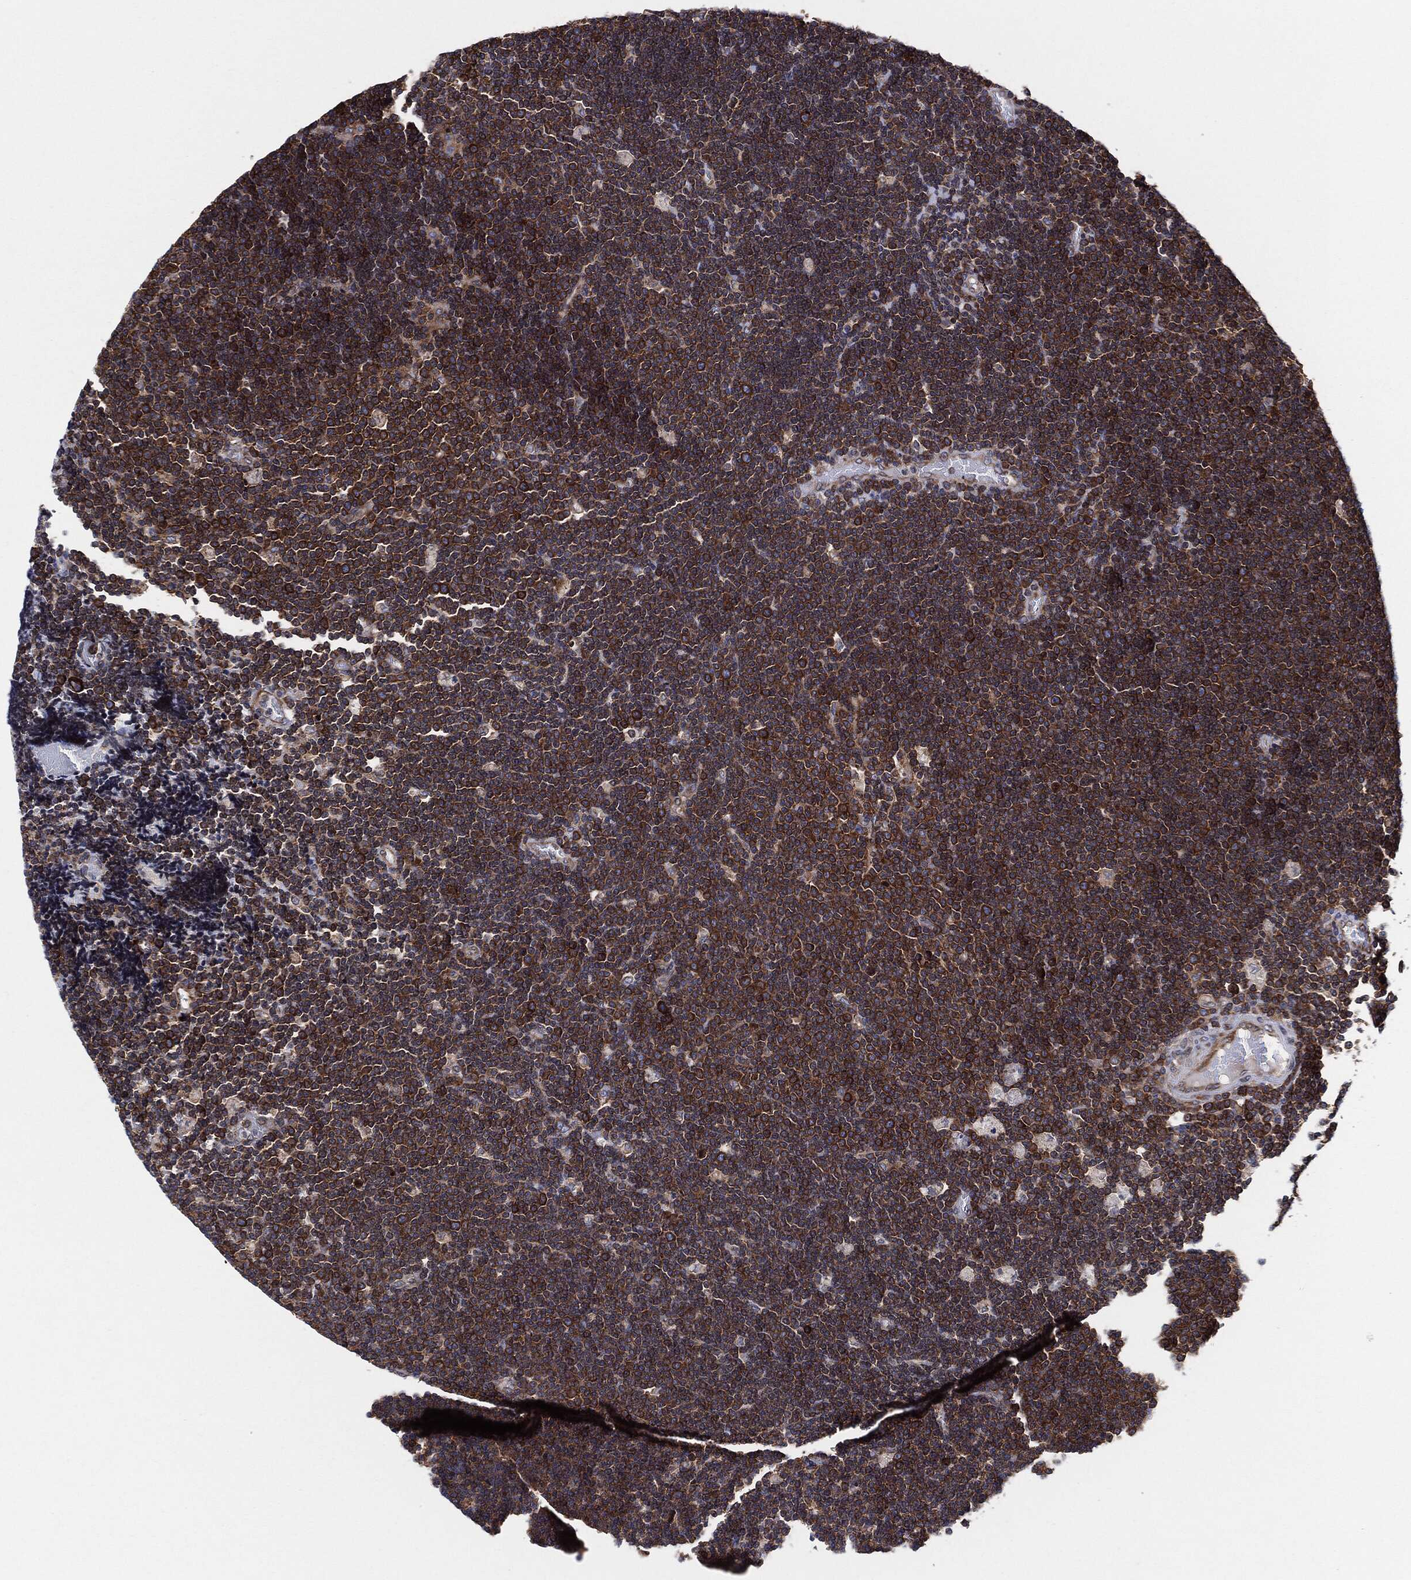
{"staining": {"intensity": "moderate", "quantity": ">75%", "location": "cytoplasmic/membranous"}, "tissue": "lymphoma", "cell_type": "Tumor cells", "image_type": "cancer", "snomed": [{"axis": "morphology", "description": "Malignant lymphoma, non-Hodgkin's type, Low grade"}, {"axis": "topography", "description": "Brain"}], "caption": "An image showing moderate cytoplasmic/membranous positivity in about >75% of tumor cells in lymphoma, as visualized by brown immunohistochemical staining.", "gene": "EIF2S2", "patient": {"sex": "female", "age": 66}}